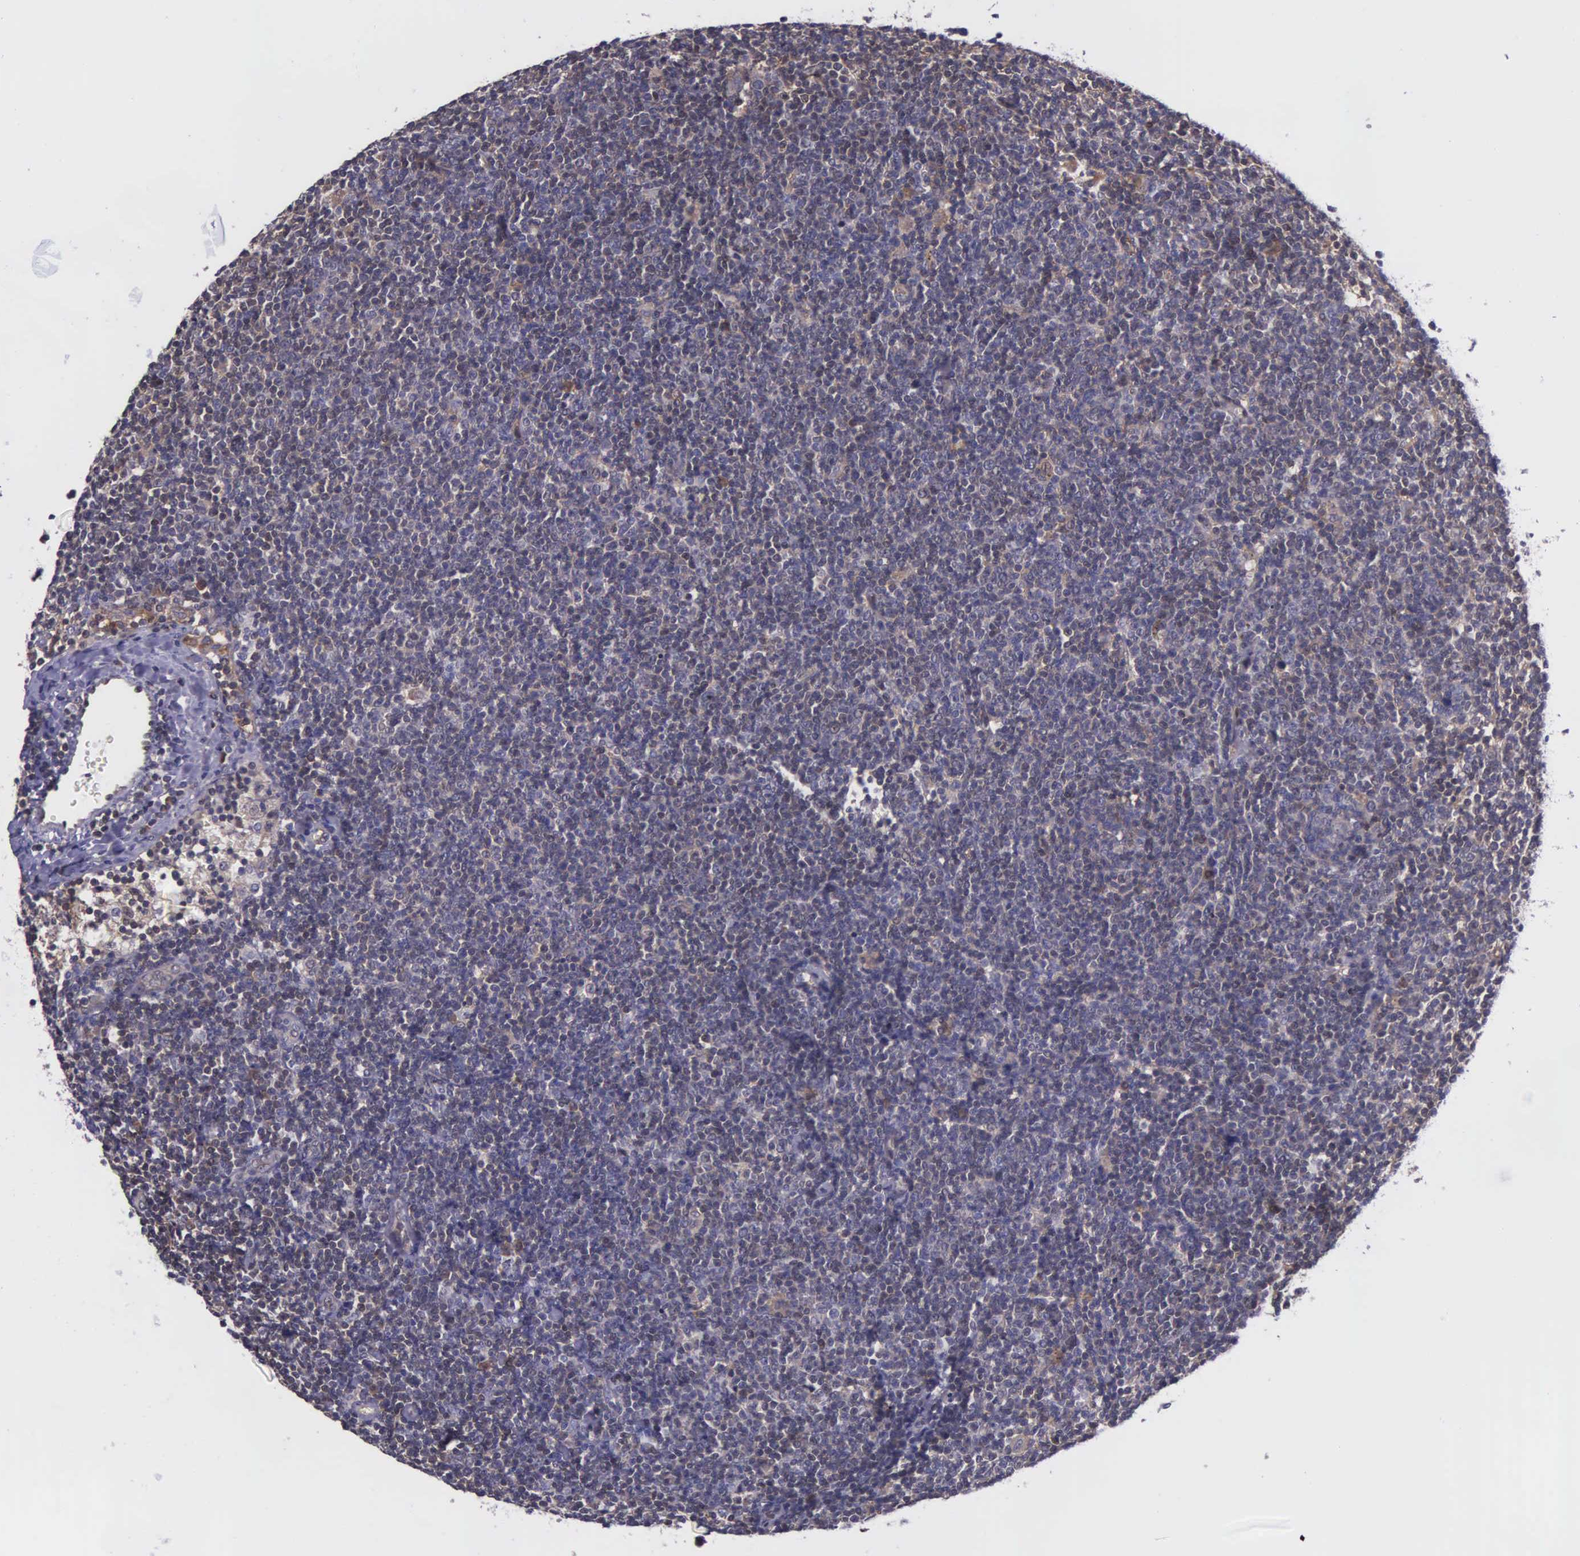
{"staining": {"intensity": "weak", "quantity": "25%-75%", "location": "cytoplasmic/membranous"}, "tissue": "lymphoma", "cell_type": "Tumor cells", "image_type": "cancer", "snomed": [{"axis": "morphology", "description": "Malignant lymphoma, non-Hodgkin's type, Low grade"}, {"axis": "topography", "description": "Lymph node"}], "caption": "The image reveals a brown stain indicating the presence of a protein in the cytoplasmic/membranous of tumor cells in malignant lymphoma, non-Hodgkin's type (low-grade).", "gene": "GMPR2", "patient": {"sex": "male", "age": 65}}